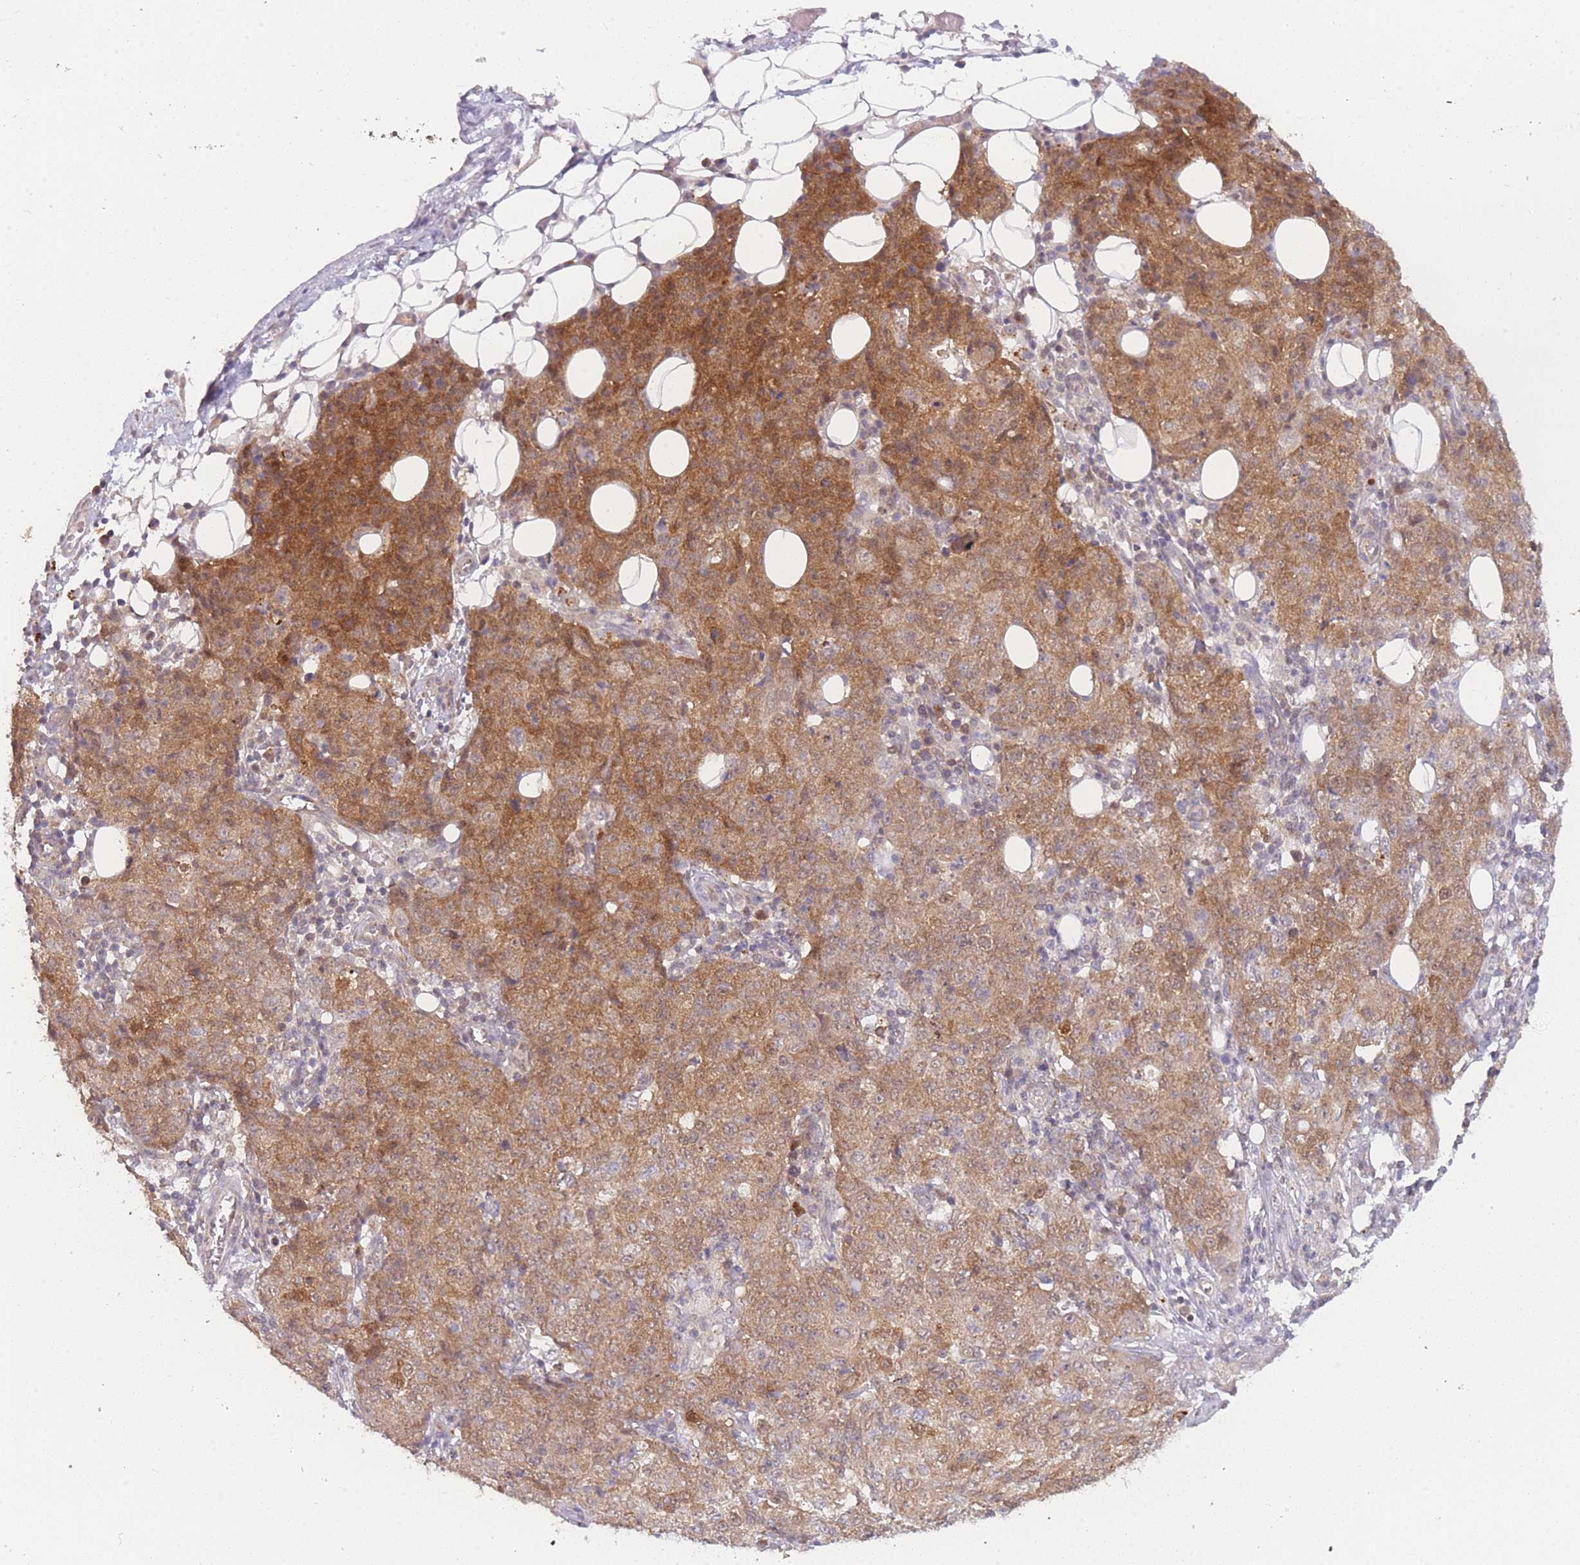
{"staining": {"intensity": "moderate", "quantity": ">75%", "location": "cytoplasmic/membranous,nuclear"}, "tissue": "ovarian cancer", "cell_type": "Tumor cells", "image_type": "cancer", "snomed": [{"axis": "morphology", "description": "Carcinoma, endometroid"}, {"axis": "topography", "description": "Ovary"}], "caption": "The histopathology image shows a brown stain indicating the presence of a protein in the cytoplasmic/membranous and nuclear of tumor cells in ovarian cancer (endometroid carcinoma).", "gene": "MRI1", "patient": {"sex": "female", "age": 42}}